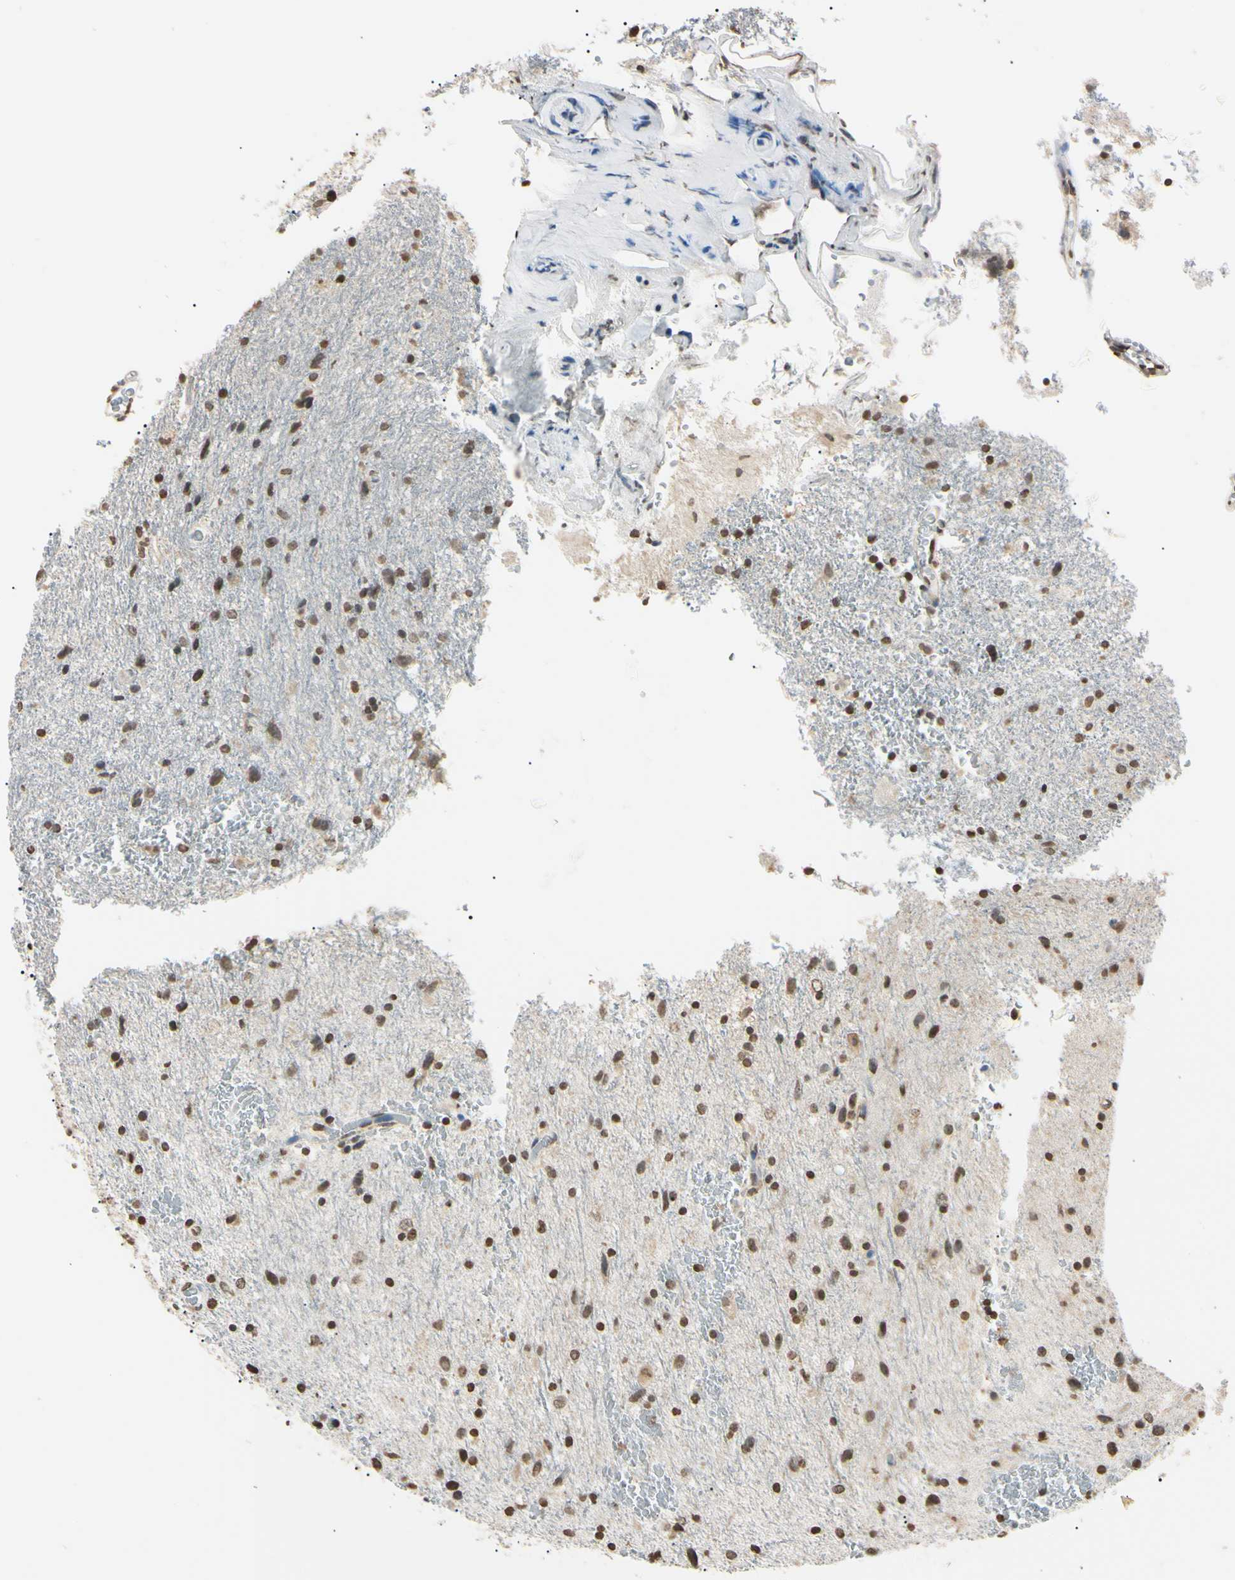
{"staining": {"intensity": "weak", "quantity": ">75%", "location": "nuclear"}, "tissue": "glioma", "cell_type": "Tumor cells", "image_type": "cancer", "snomed": [{"axis": "morphology", "description": "Glioma, malignant, Low grade"}, {"axis": "topography", "description": "Brain"}], "caption": "Immunohistochemical staining of human malignant glioma (low-grade) shows low levels of weak nuclear positivity in about >75% of tumor cells.", "gene": "CDC45", "patient": {"sex": "male", "age": 77}}